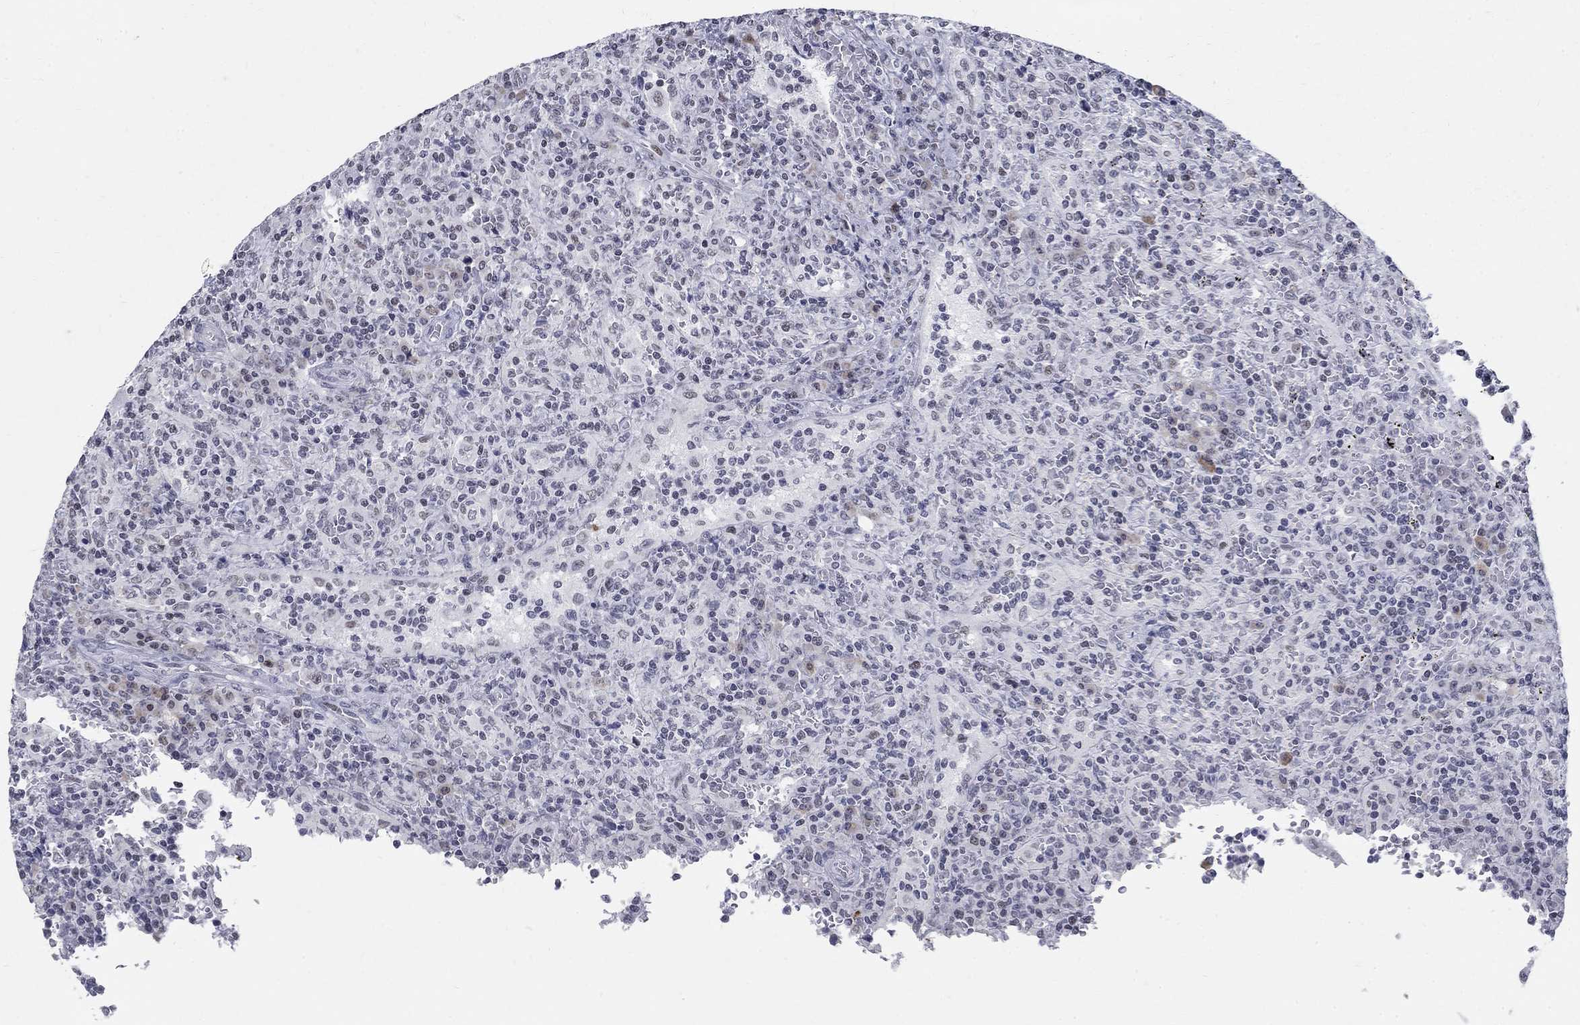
{"staining": {"intensity": "negative", "quantity": "none", "location": "none"}, "tissue": "lymphoma", "cell_type": "Tumor cells", "image_type": "cancer", "snomed": [{"axis": "morphology", "description": "Malignant lymphoma, non-Hodgkin's type, Low grade"}, {"axis": "topography", "description": "Spleen"}], "caption": "High power microscopy micrograph of an immunohistochemistry image of lymphoma, revealing no significant expression in tumor cells.", "gene": "BHLHE22", "patient": {"sex": "male", "age": 62}}